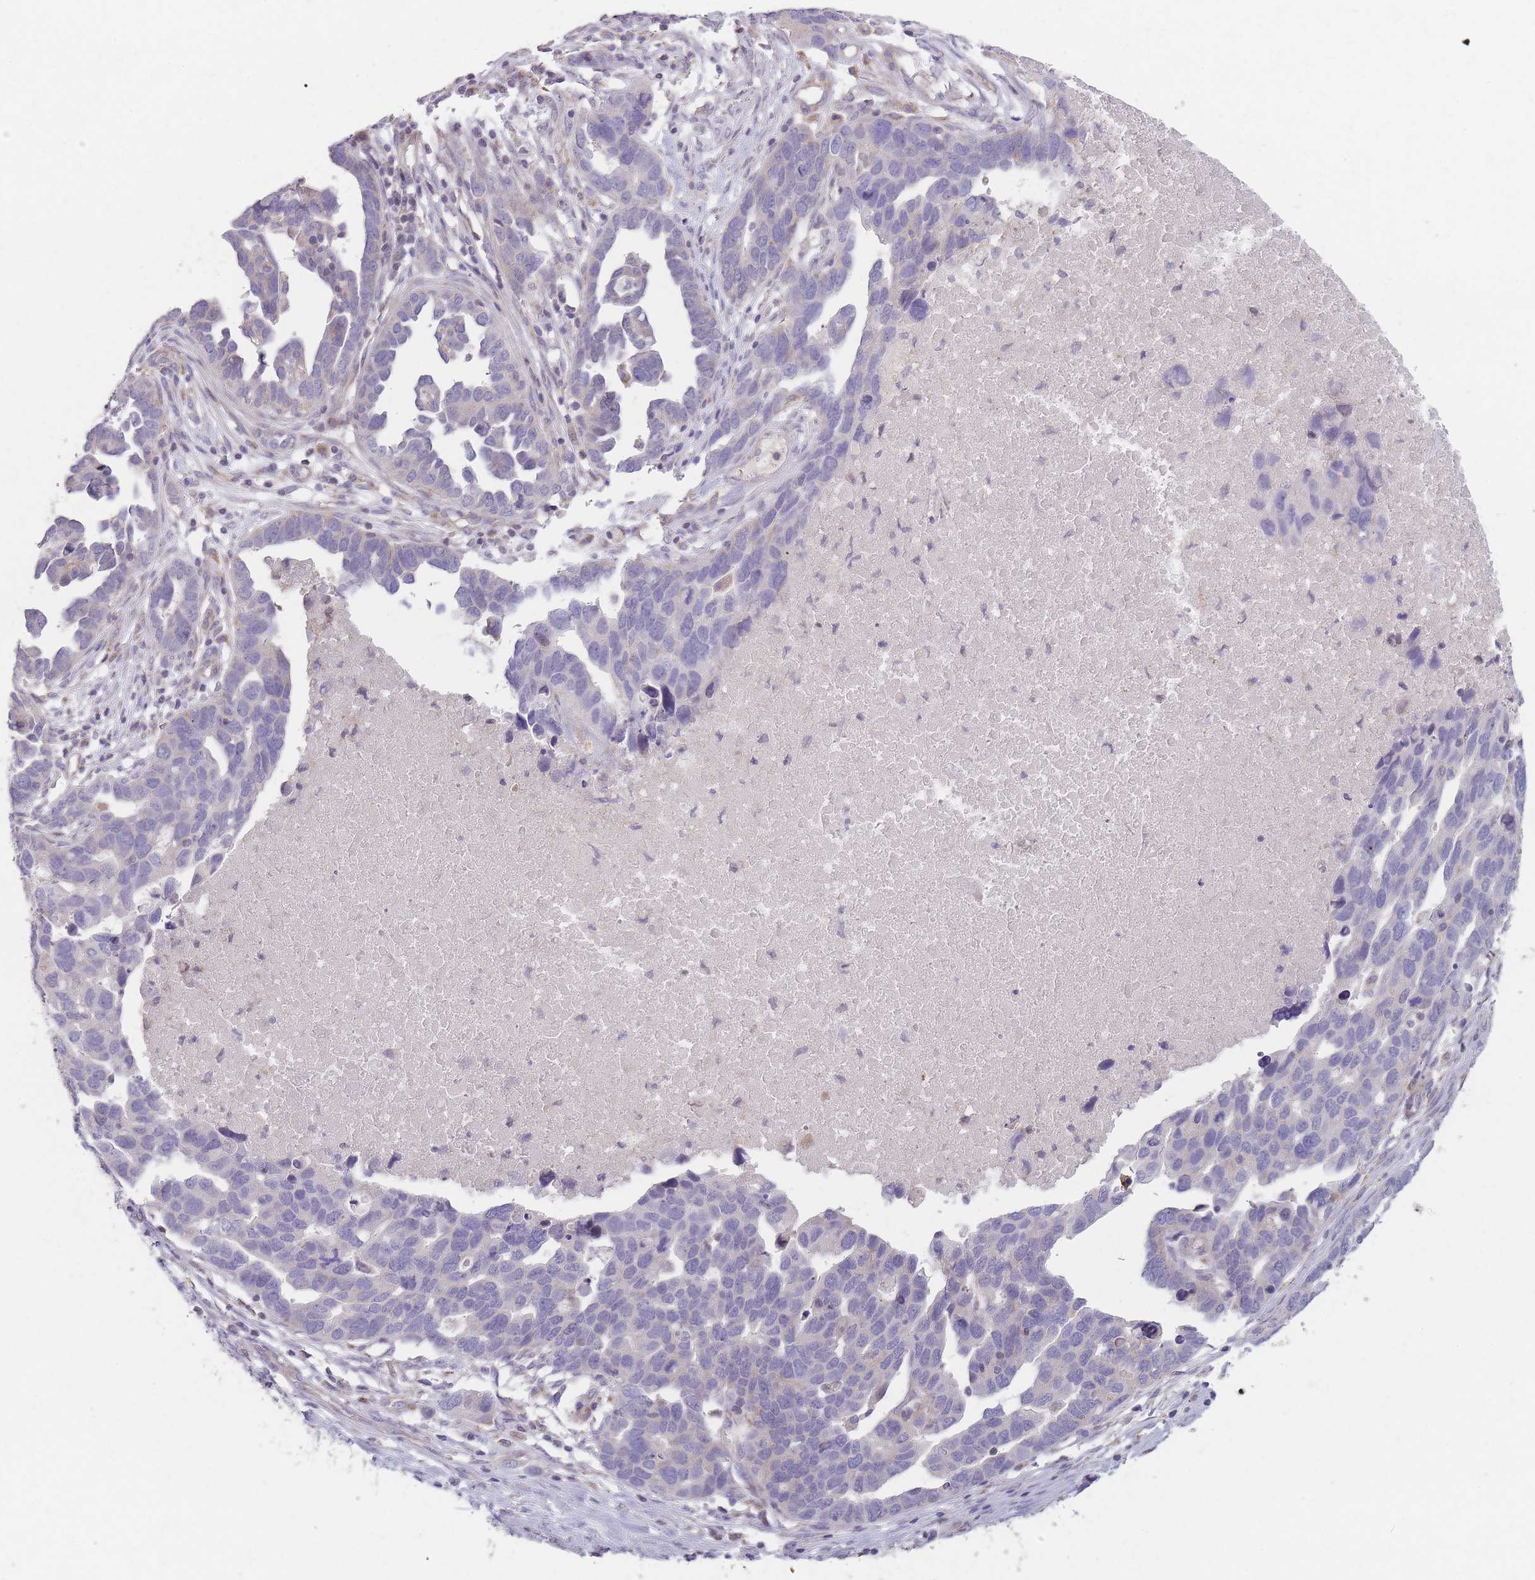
{"staining": {"intensity": "negative", "quantity": "none", "location": "none"}, "tissue": "ovarian cancer", "cell_type": "Tumor cells", "image_type": "cancer", "snomed": [{"axis": "morphology", "description": "Cystadenocarcinoma, serous, NOS"}, {"axis": "topography", "description": "Ovary"}], "caption": "The micrograph displays no significant staining in tumor cells of ovarian serous cystadenocarcinoma.", "gene": "SMPD4", "patient": {"sex": "female", "age": 54}}